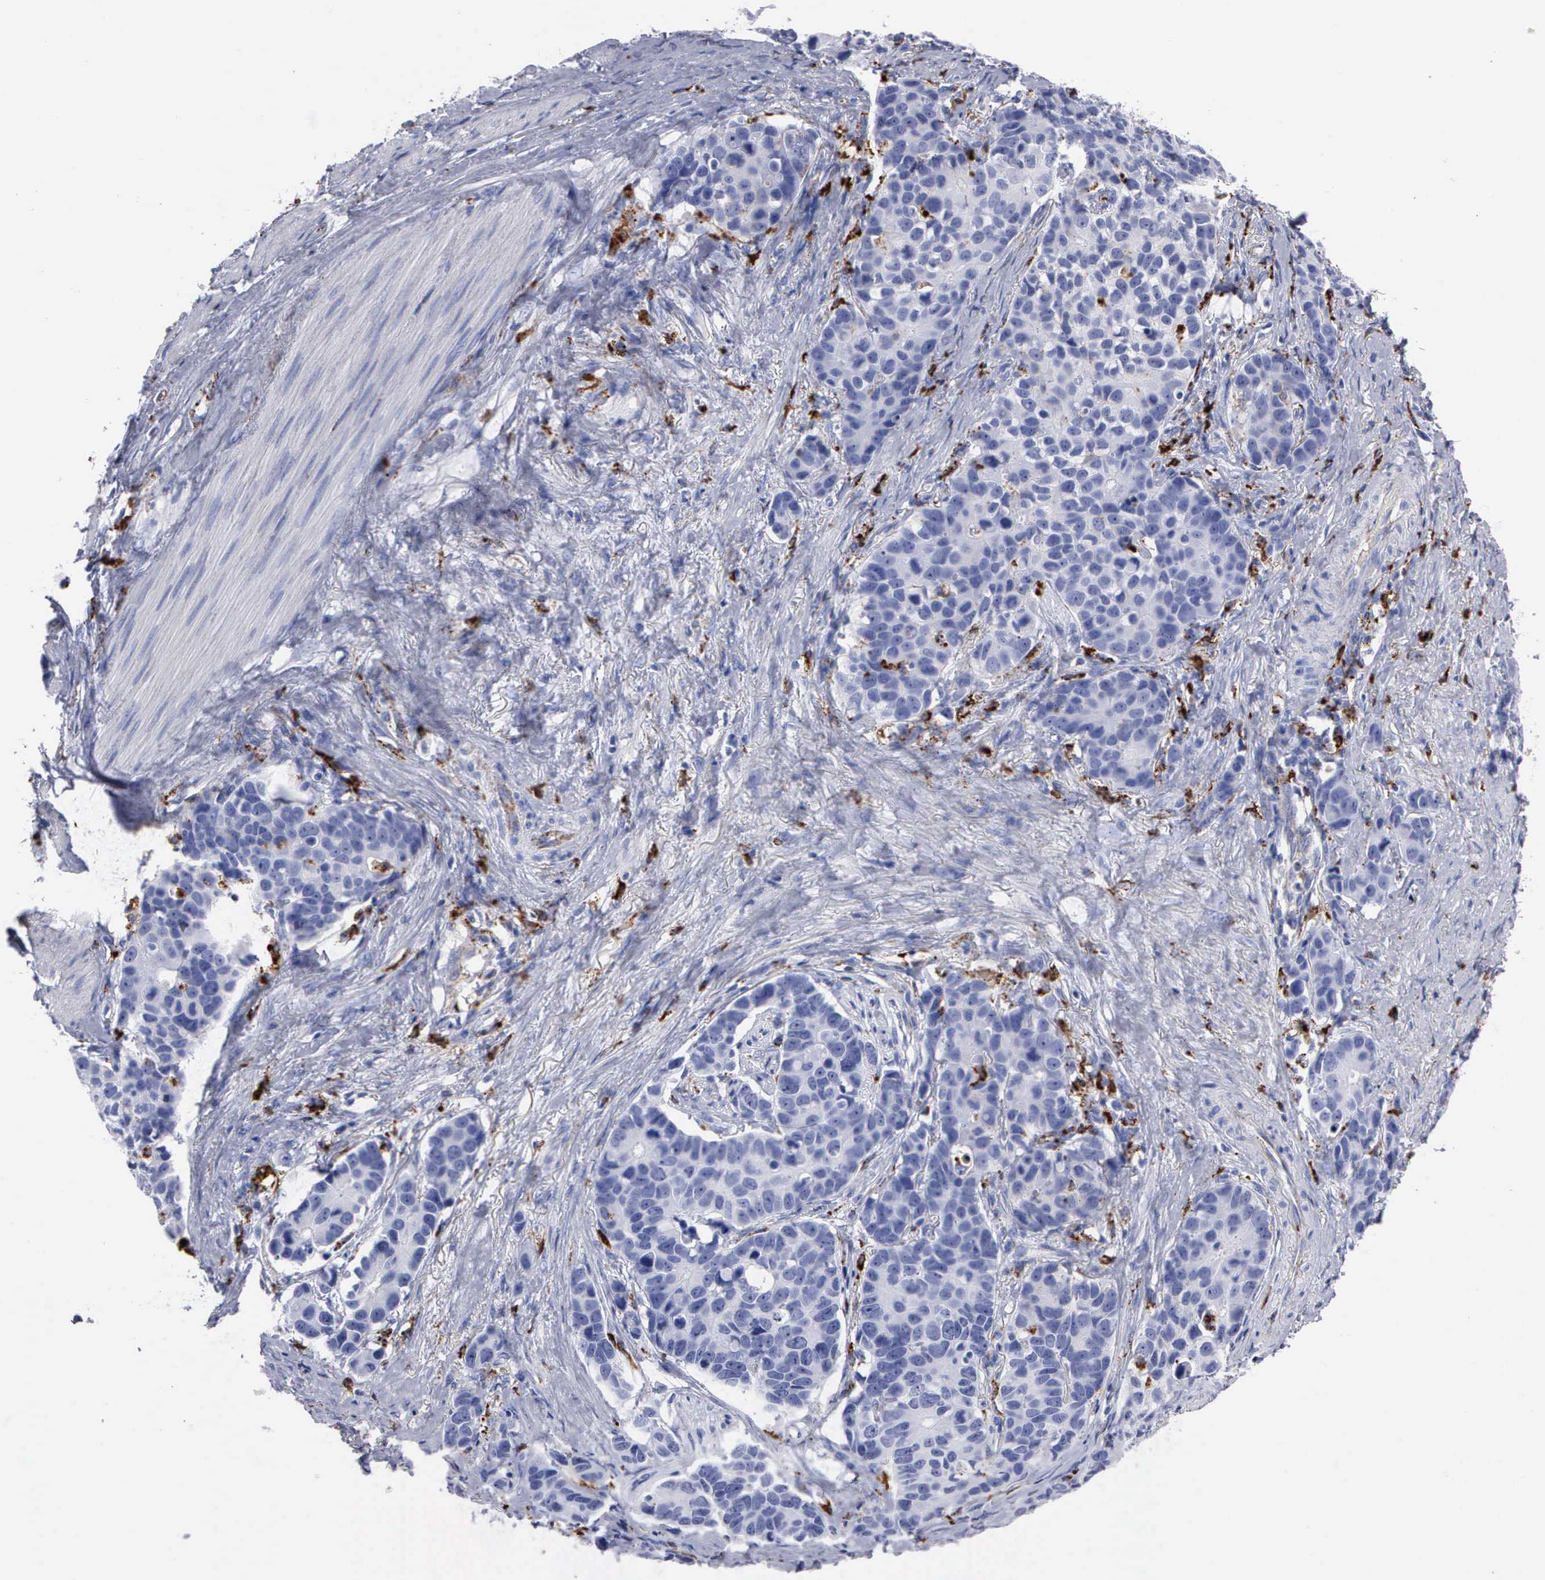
{"staining": {"intensity": "moderate", "quantity": "<25%", "location": "cytoplasmic/membranous"}, "tissue": "stomach cancer", "cell_type": "Tumor cells", "image_type": "cancer", "snomed": [{"axis": "morphology", "description": "Adenocarcinoma, NOS"}, {"axis": "topography", "description": "Stomach, upper"}], "caption": "Immunohistochemistry histopathology image of human adenocarcinoma (stomach) stained for a protein (brown), which shows low levels of moderate cytoplasmic/membranous expression in approximately <25% of tumor cells.", "gene": "CTSH", "patient": {"sex": "male", "age": 71}}